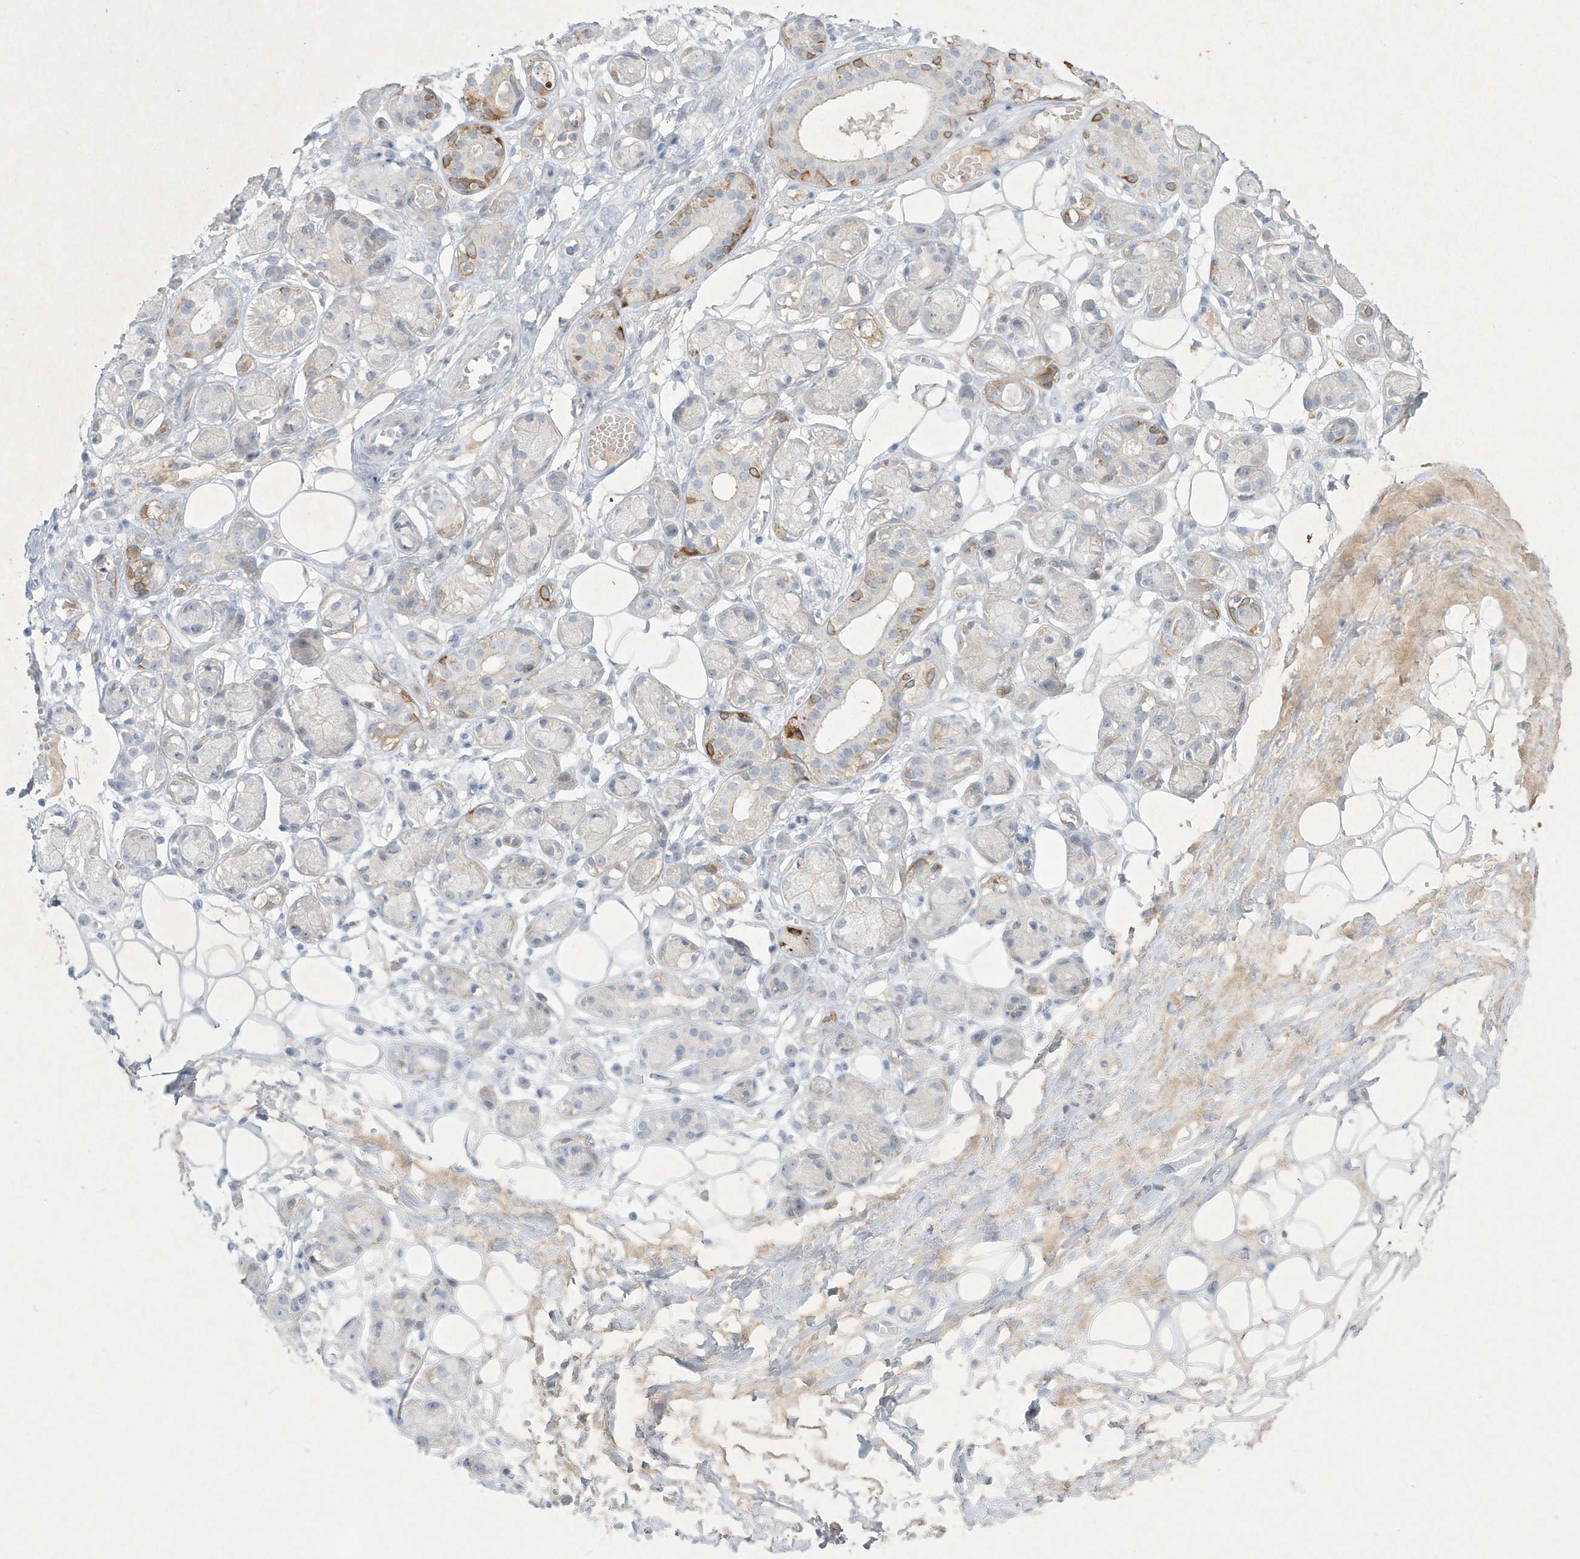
{"staining": {"intensity": "negative", "quantity": "none", "location": "none"}, "tissue": "adipose tissue", "cell_type": "Adipocytes", "image_type": "normal", "snomed": [{"axis": "morphology", "description": "Normal tissue, NOS"}, {"axis": "morphology", "description": "Inflammation, NOS"}, {"axis": "topography", "description": "Salivary gland"}, {"axis": "topography", "description": "Peripheral nerve tissue"}], "caption": "A high-resolution image shows immunohistochemistry (IHC) staining of normal adipose tissue, which shows no significant expression in adipocytes. (Brightfield microscopy of DAB (3,3'-diaminobenzidine) IHC at high magnification).", "gene": "CCDC24", "patient": {"sex": "female", "age": 75}}